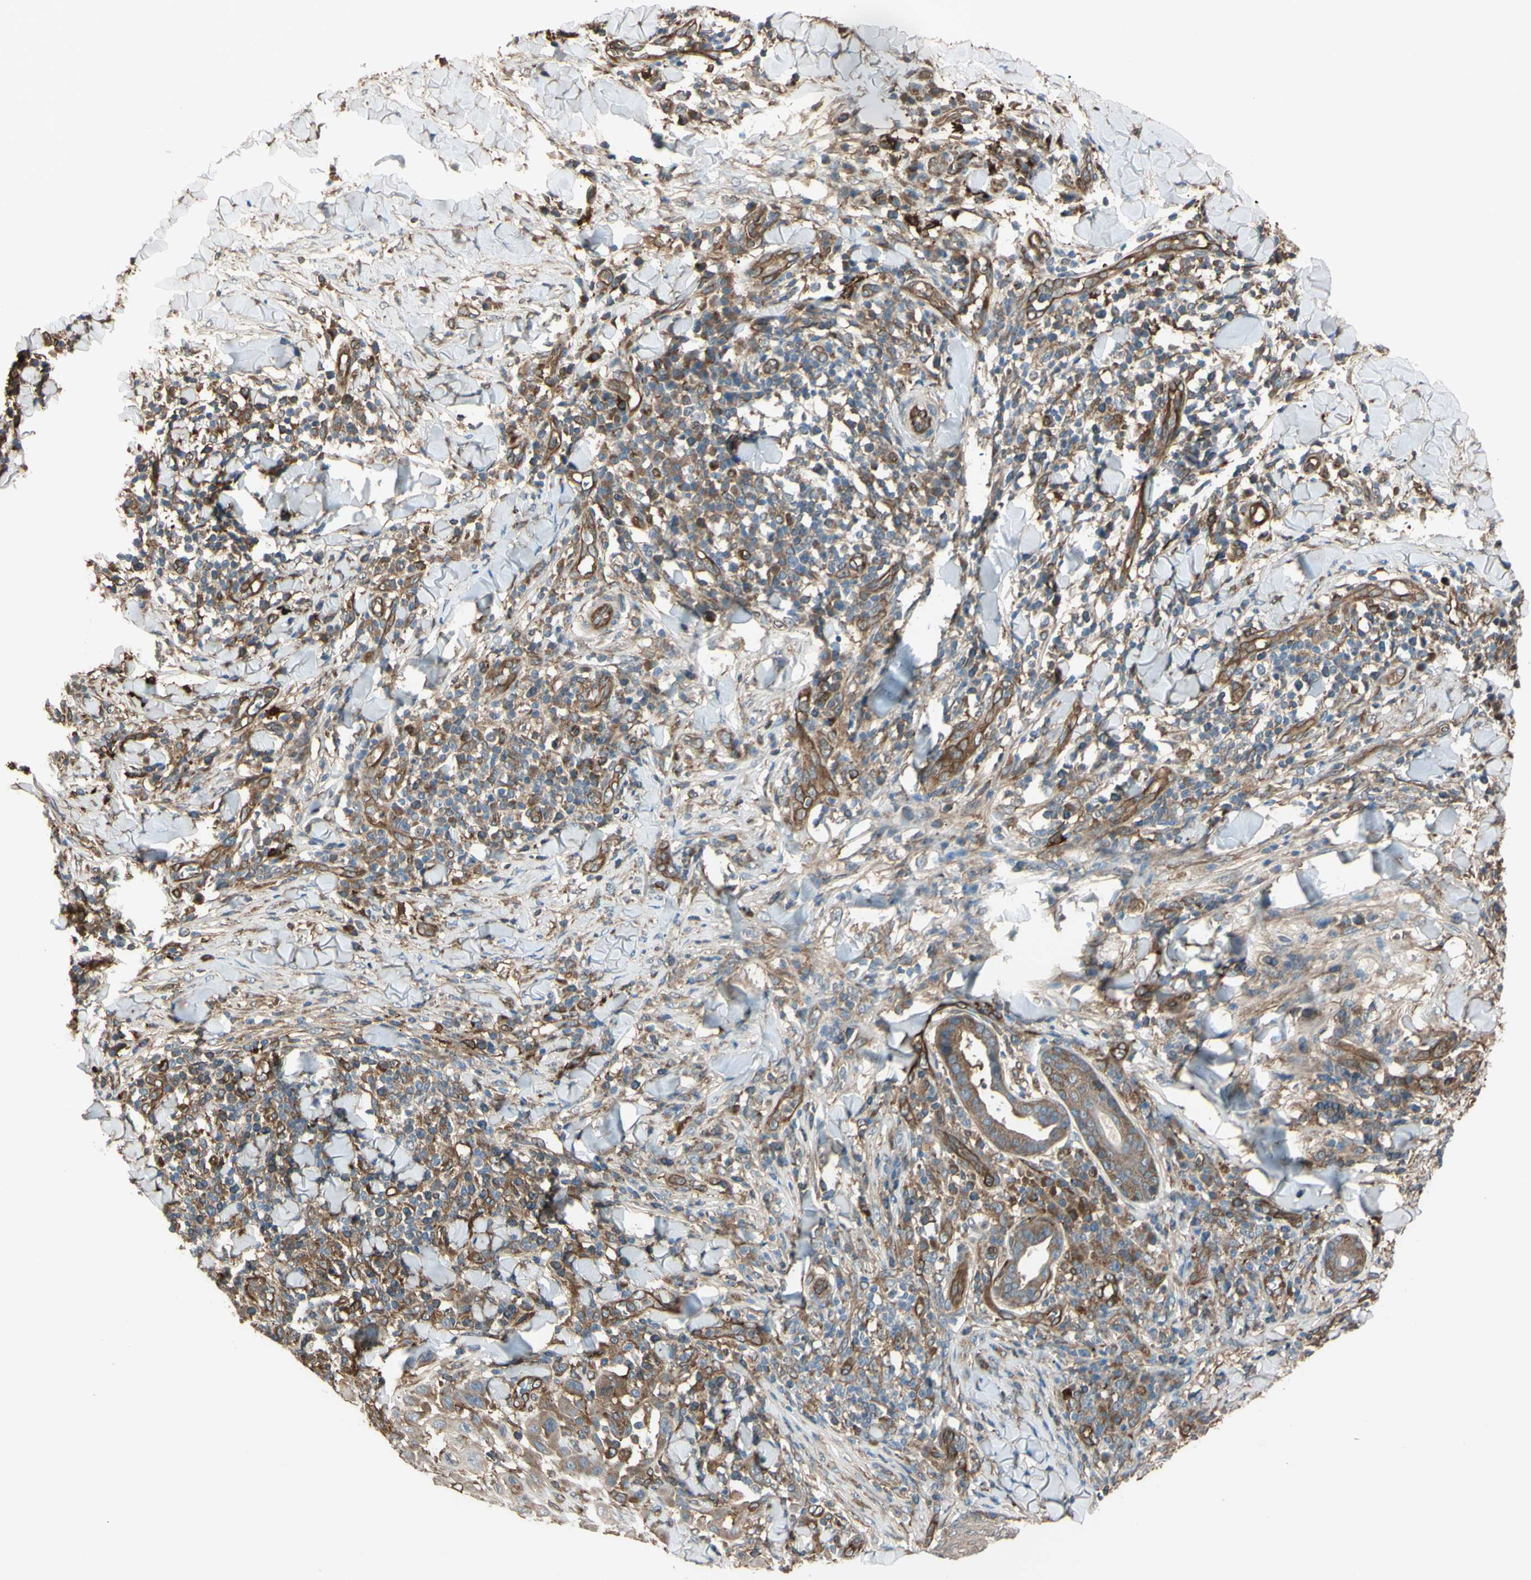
{"staining": {"intensity": "moderate", "quantity": ">75%", "location": "cytoplasmic/membranous"}, "tissue": "skin cancer", "cell_type": "Tumor cells", "image_type": "cancer", "snomed": [{"axis": "morphology", "description": "Squamous cell carcinoma, NOS"}, {"axis": "topography", "description": "Skin"}], "caption": "This micrograph displays immunohistochemistry (IHC) staining of human squamous cell carcinoma (skin), with medium moderate cytoplasmic/membranous staining in about >75% of tumor cells.", "gene": "PTPN12", "patient": {"sex": "male", "age": 24}}